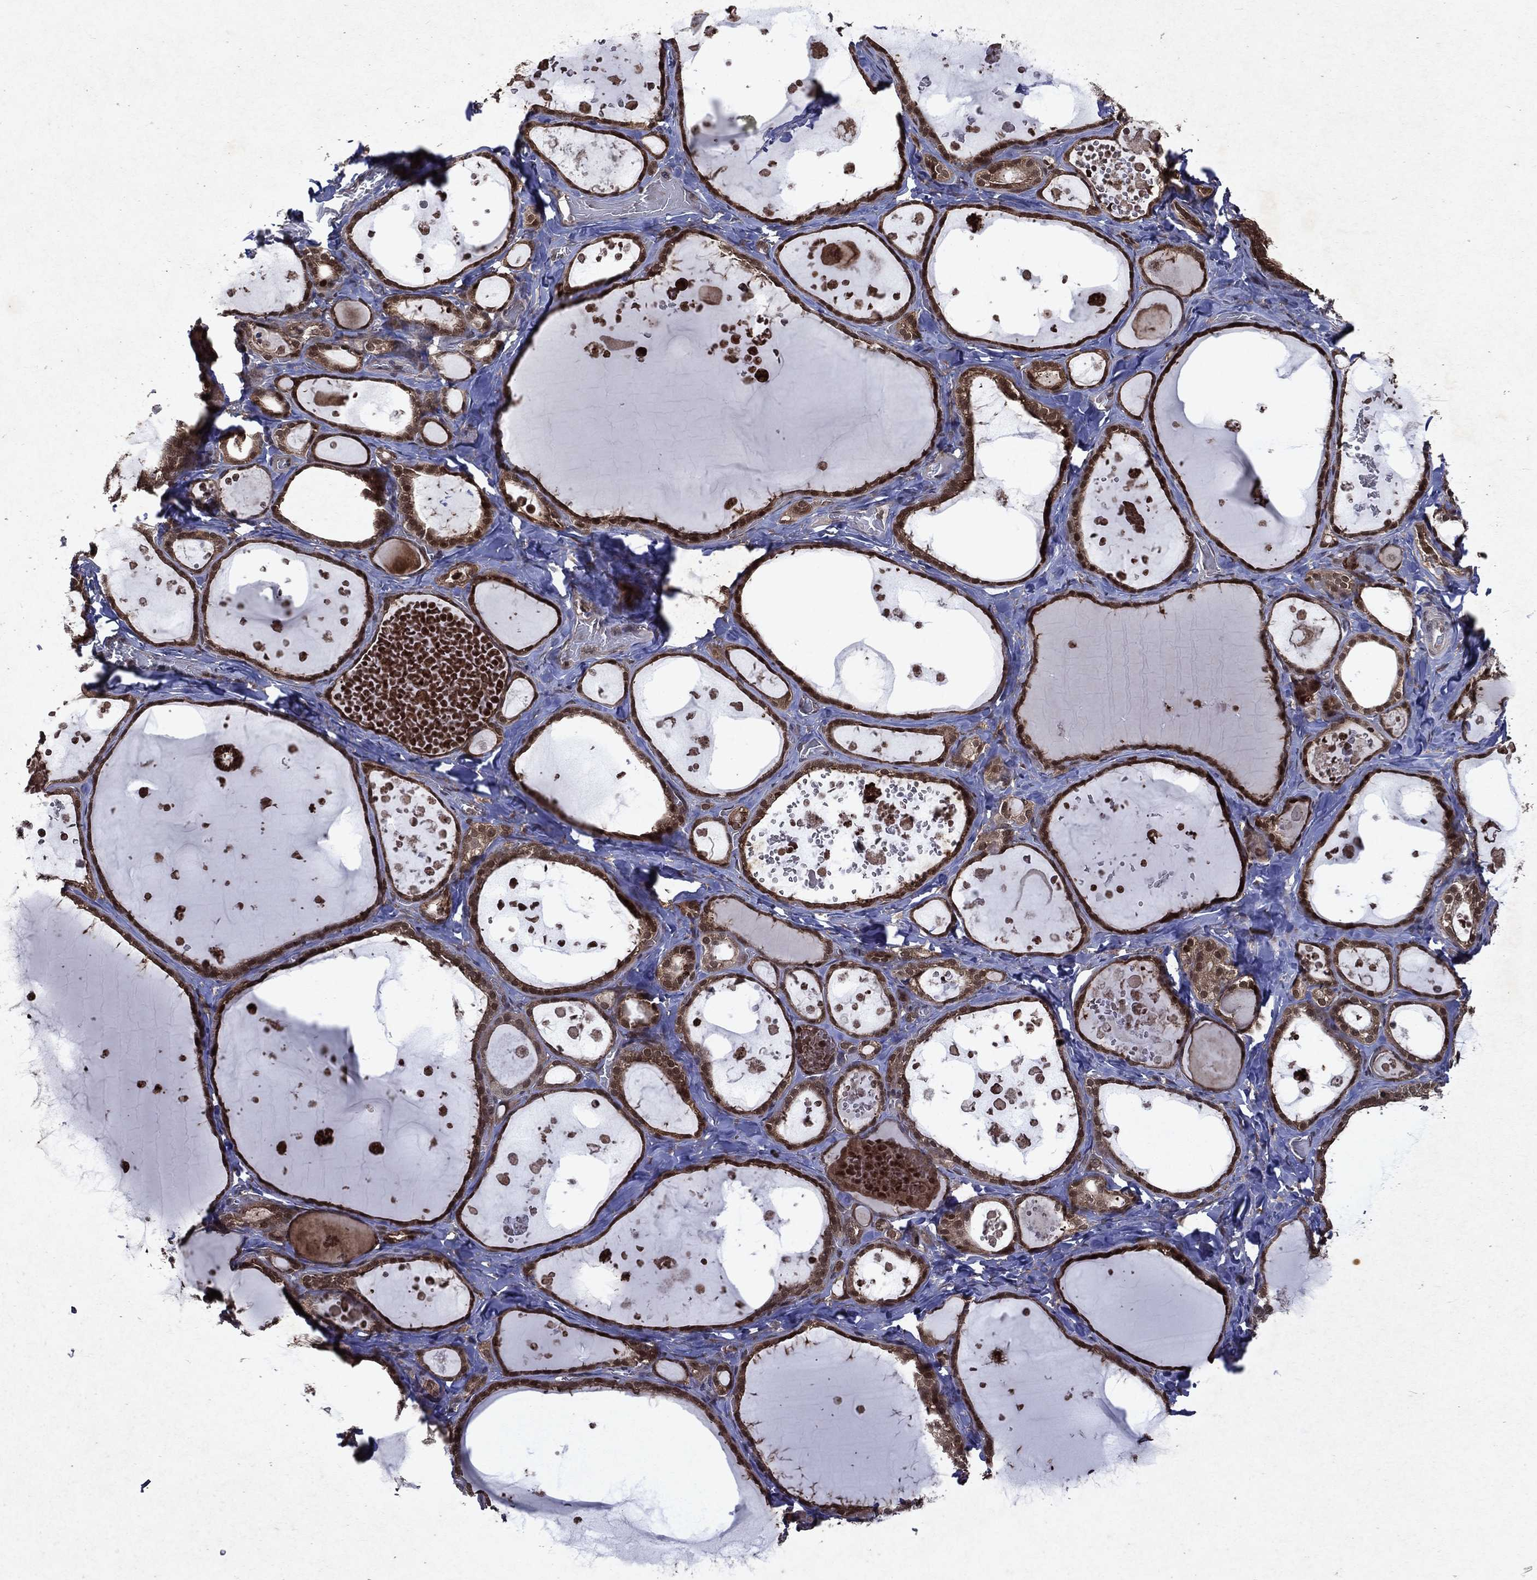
{"staining": {"intensity": "strong", "quantity": ">75%", "location": "cytoplasmic/membranous,nuclear"}, "tissue": "thyroid gland", "cell_type": "Glandular cells", "image_type": "normal", "snomed": [{"axis": "morphology", "description": "Normal tissue, NOS"}, {"axis": "topography", "description": "Thyroid gland"}], "caption": "Strong cytoplasmic/membranous,nuclear expression is identified in about >75% of glandular cells in normal thyroid gland. The staining was performed using DAB (3,3'-diaminobenzidine) to visualize the protein expression in brown, while the nuclei were stained in blue with hematoxylin (Magnification: 20x).", "gene": "MTAP", "patient": {"sex": "female", "age": 56}}